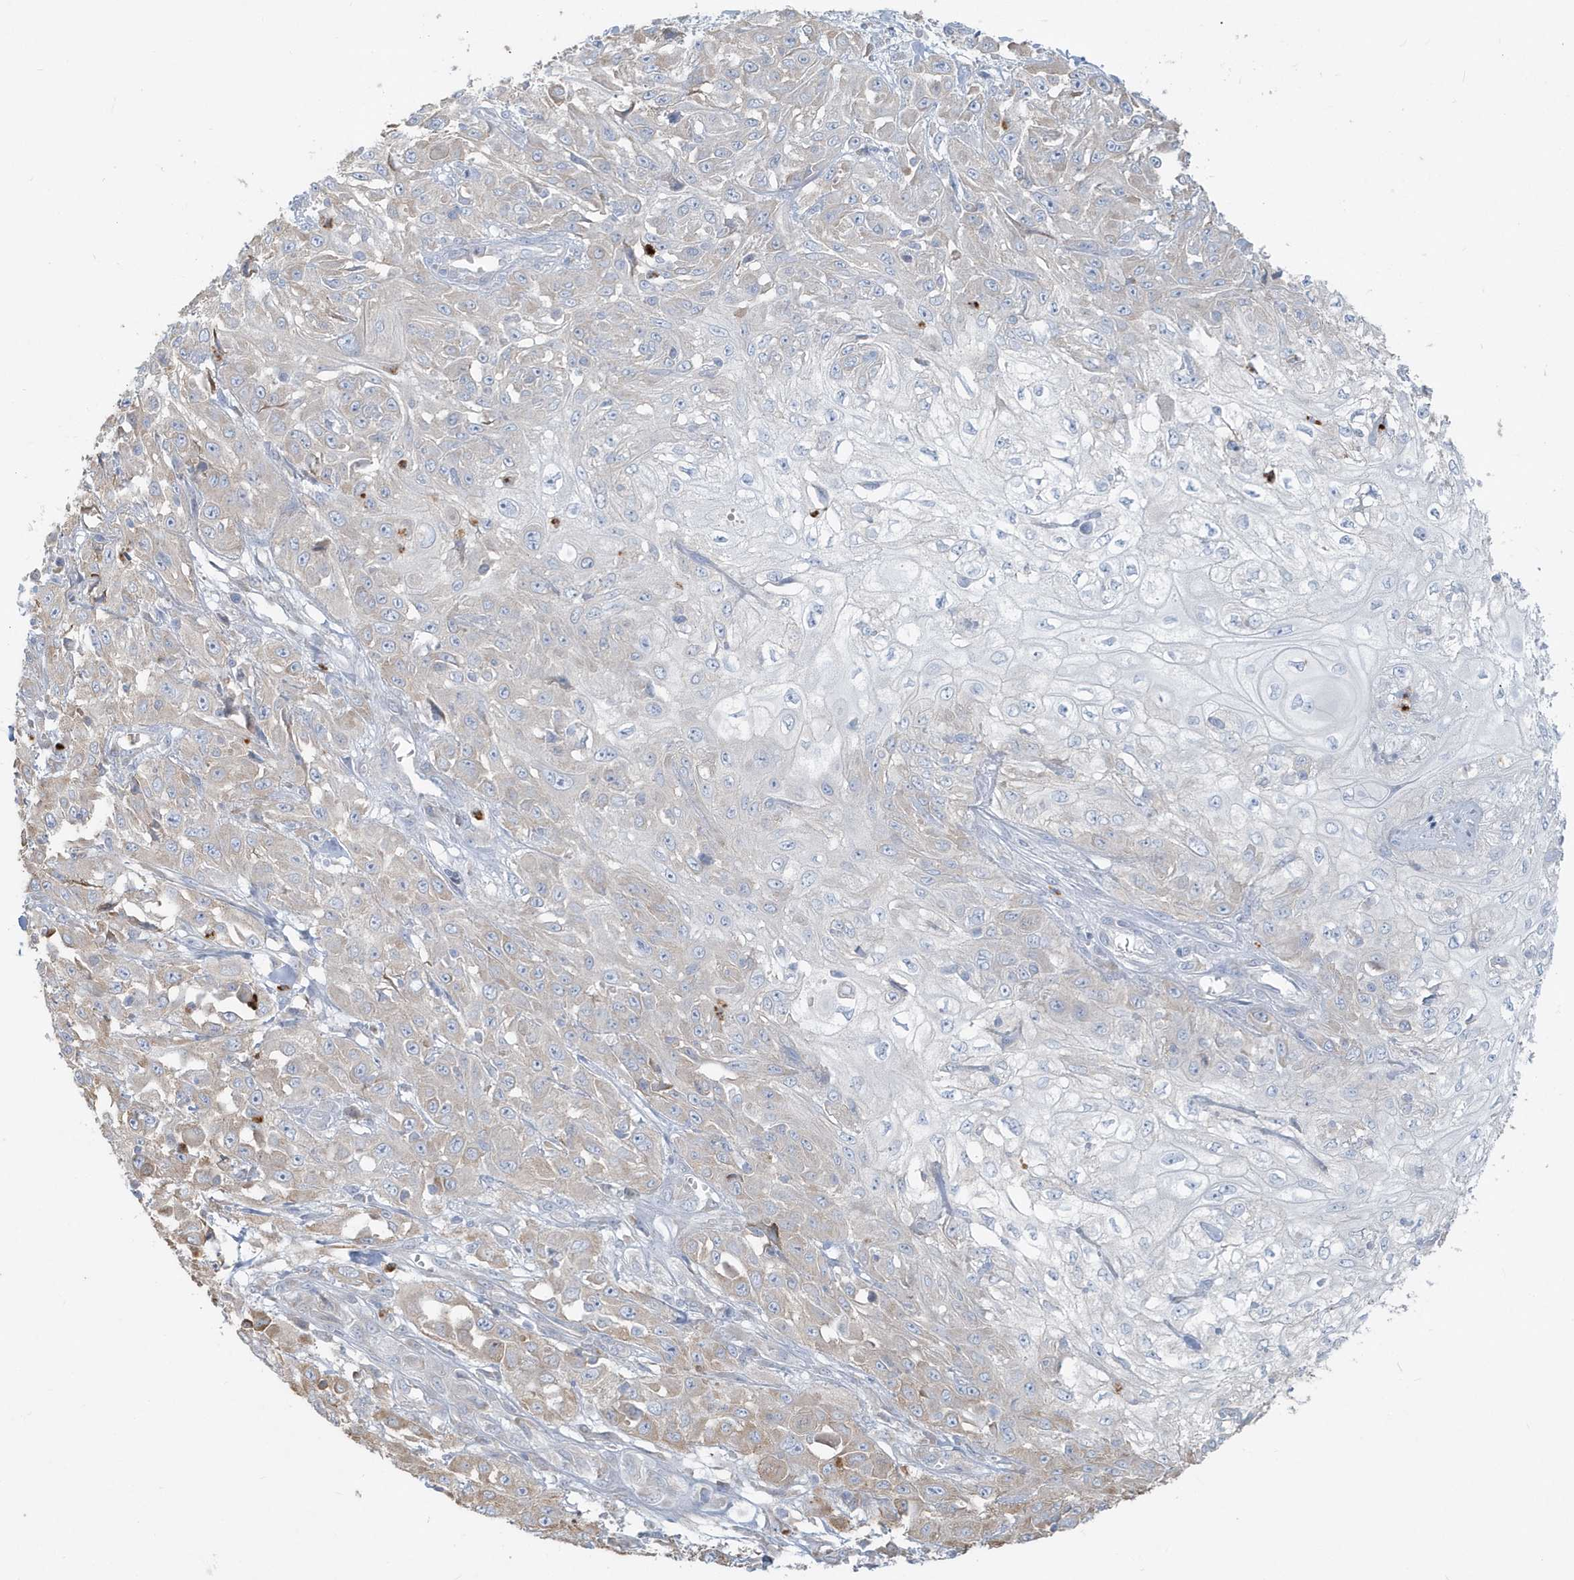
{"staining": {"intensity": "weak", "quantity": "<25%", "location": "cytoplasmic/membranous"}, "tissue": "skin cancer", "cell_type": "Tumor cells", "image_type": "cancer", "snomed": [{"axis": "morphology", "description": "Squamous cell carcinoma, NOS"}, {"axis": "morphology", "description": "Squamous cell carcinoma, metastatic, NOS"}, {"axis": "topography", "description": "Skin"}, {"axis": "topography", "description": "Lymph node"}], "caption": "Tumor cells show no significant protein staining in skin cancer (squamous cell carcinoma). The staining was performed using DAB (3,3'-diaminobenzidine) to visualize the protein expression in brown, while the nuclei were stained in blue with hematoxylin (Magnification: 20x).", "gene": "CCNJ", "patient": {"sex": "male", "age": 75}}